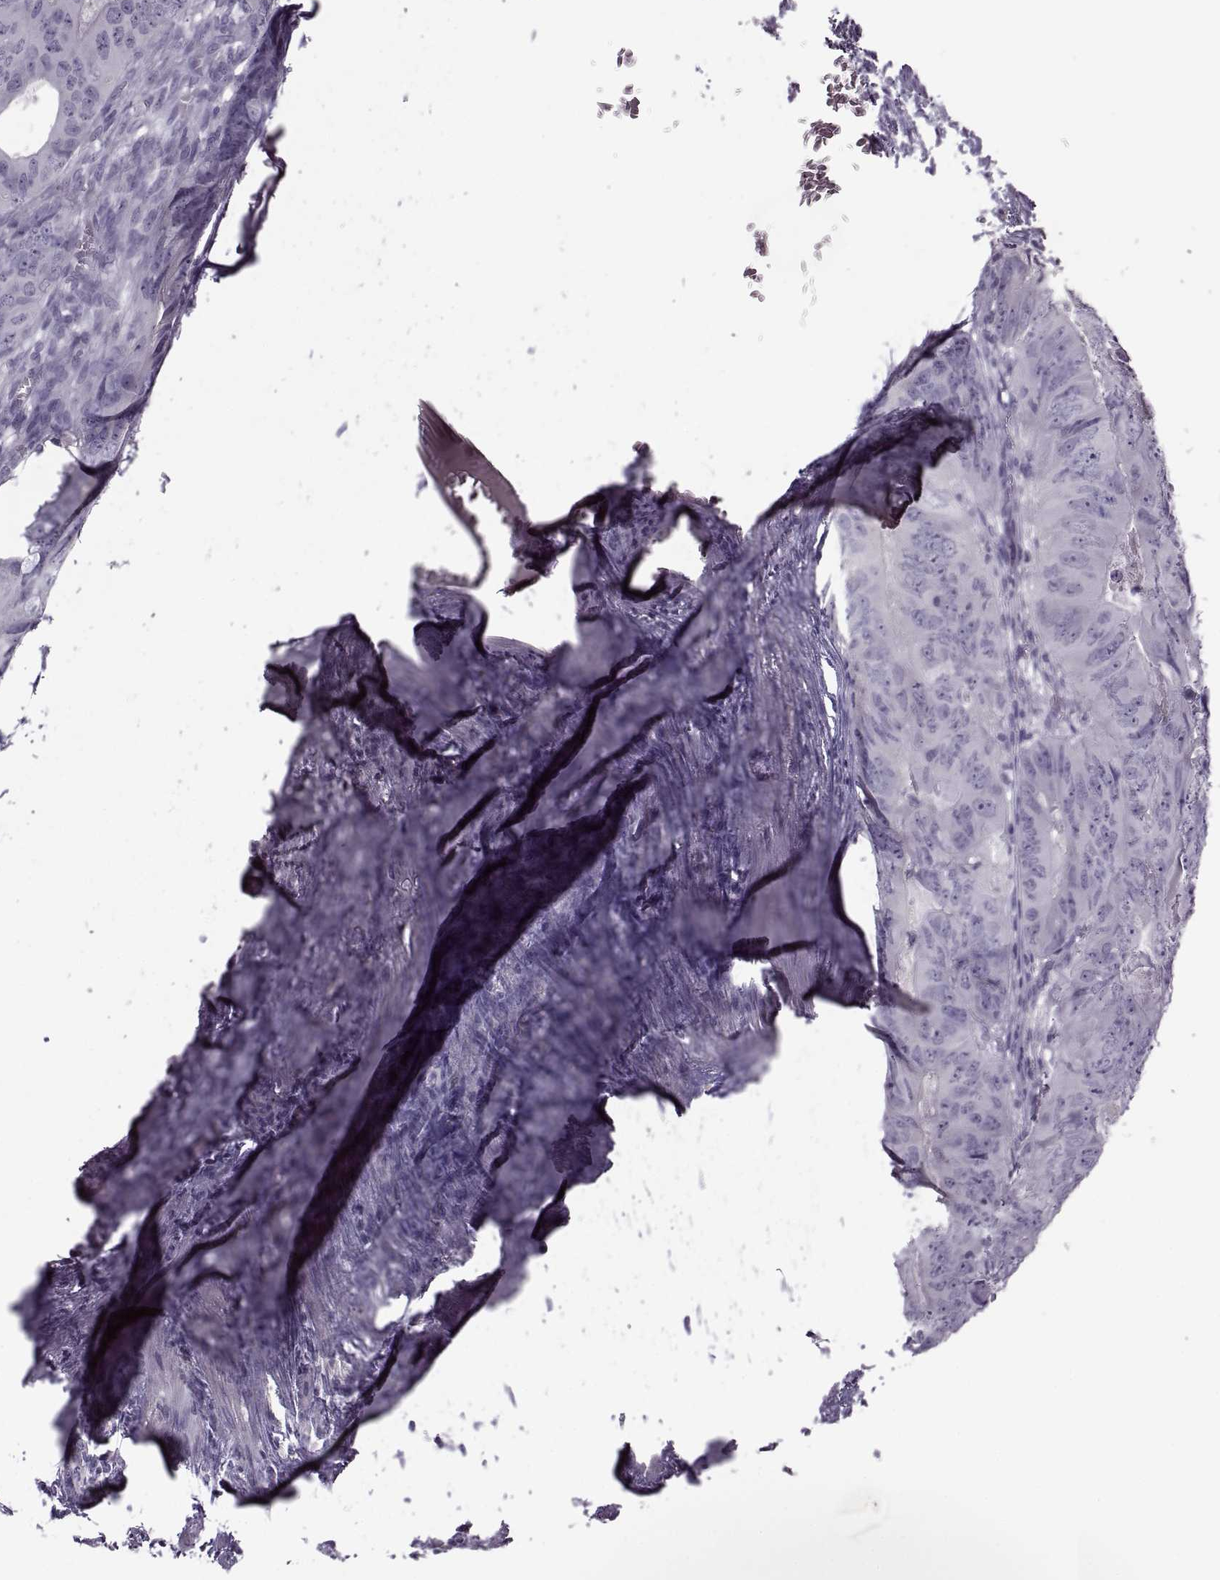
{"staining": {"intensity": "negative", "quantity": "none", "location": "none"}, "tissue": "colorectal cancer", "cell_type": "Tumor cells", "image_type": "cancer", "snomed": [{"axis": "morphology", "description": "Adenocarcinoma, NOS"}, {"axis": "topography", "description": "Colon"}], "caption": "This is an immunohistochemistry (IHC) image of colorectal cancer. There is no expression in tumor cells.", "gene": "RSPH6A", "patient": {"sex": "male", "age": 79}}